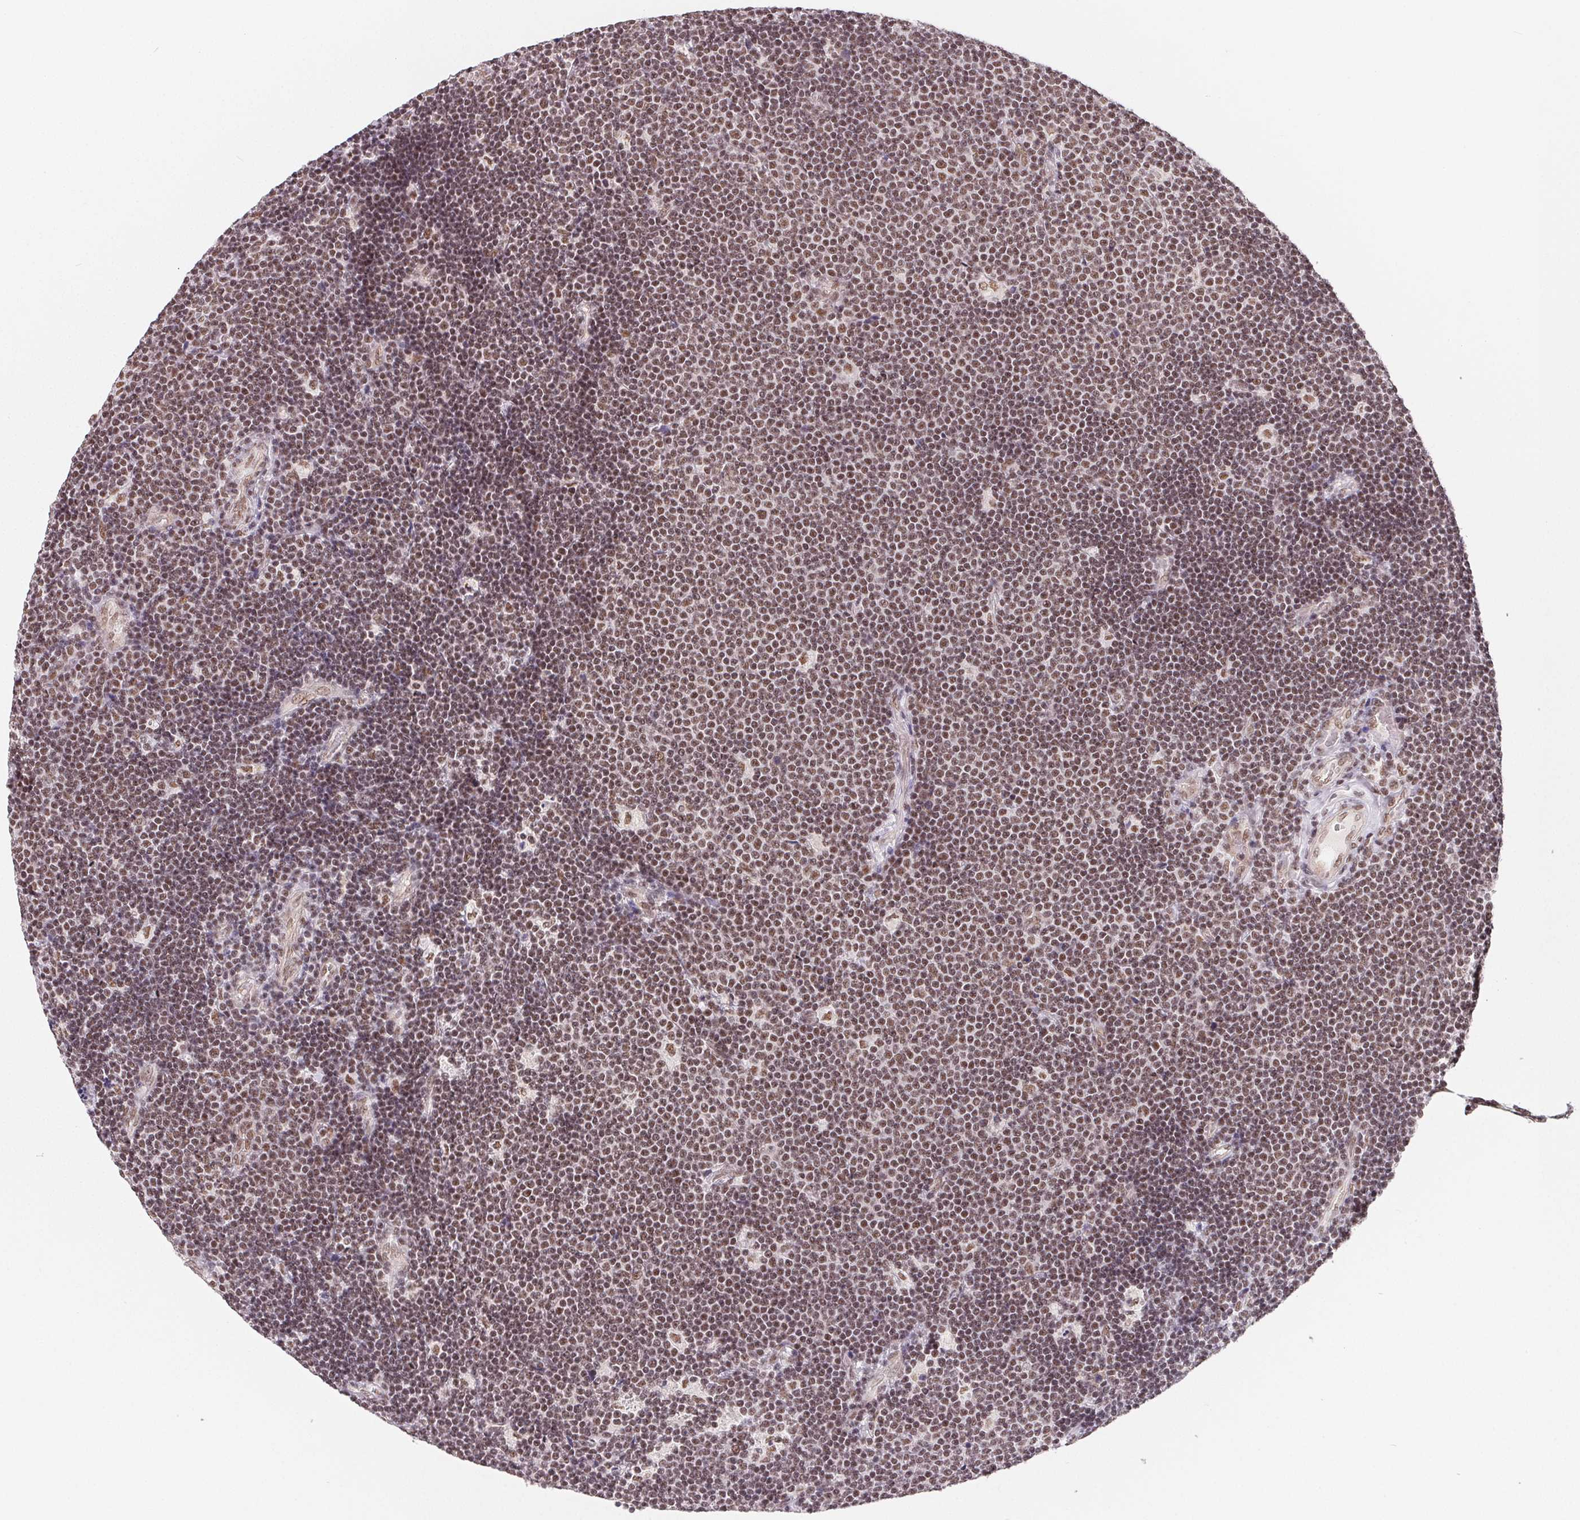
{"staining": {"intensity": "moderate", "quantity": ">75%", "location": "nuclear"}, "tissue": "lymphoma", "cell_type": "Tumor cells", "image_type": "cancer", "snomed": [{"axis": "morphology", "description": "Malignant lymphoma, non-Hodgkin's type, Low grade"}, {"axis": "topography", "description": "Brain"}], "caption": "Protein expression analysis of malignant lymphoma, non-Hodgkin's type (low-grade) reveals moderate nuclear expression in about >75% of tumor cells.", "gene": "TCERG1", "patient": {"sex": "female", "age": 66}}